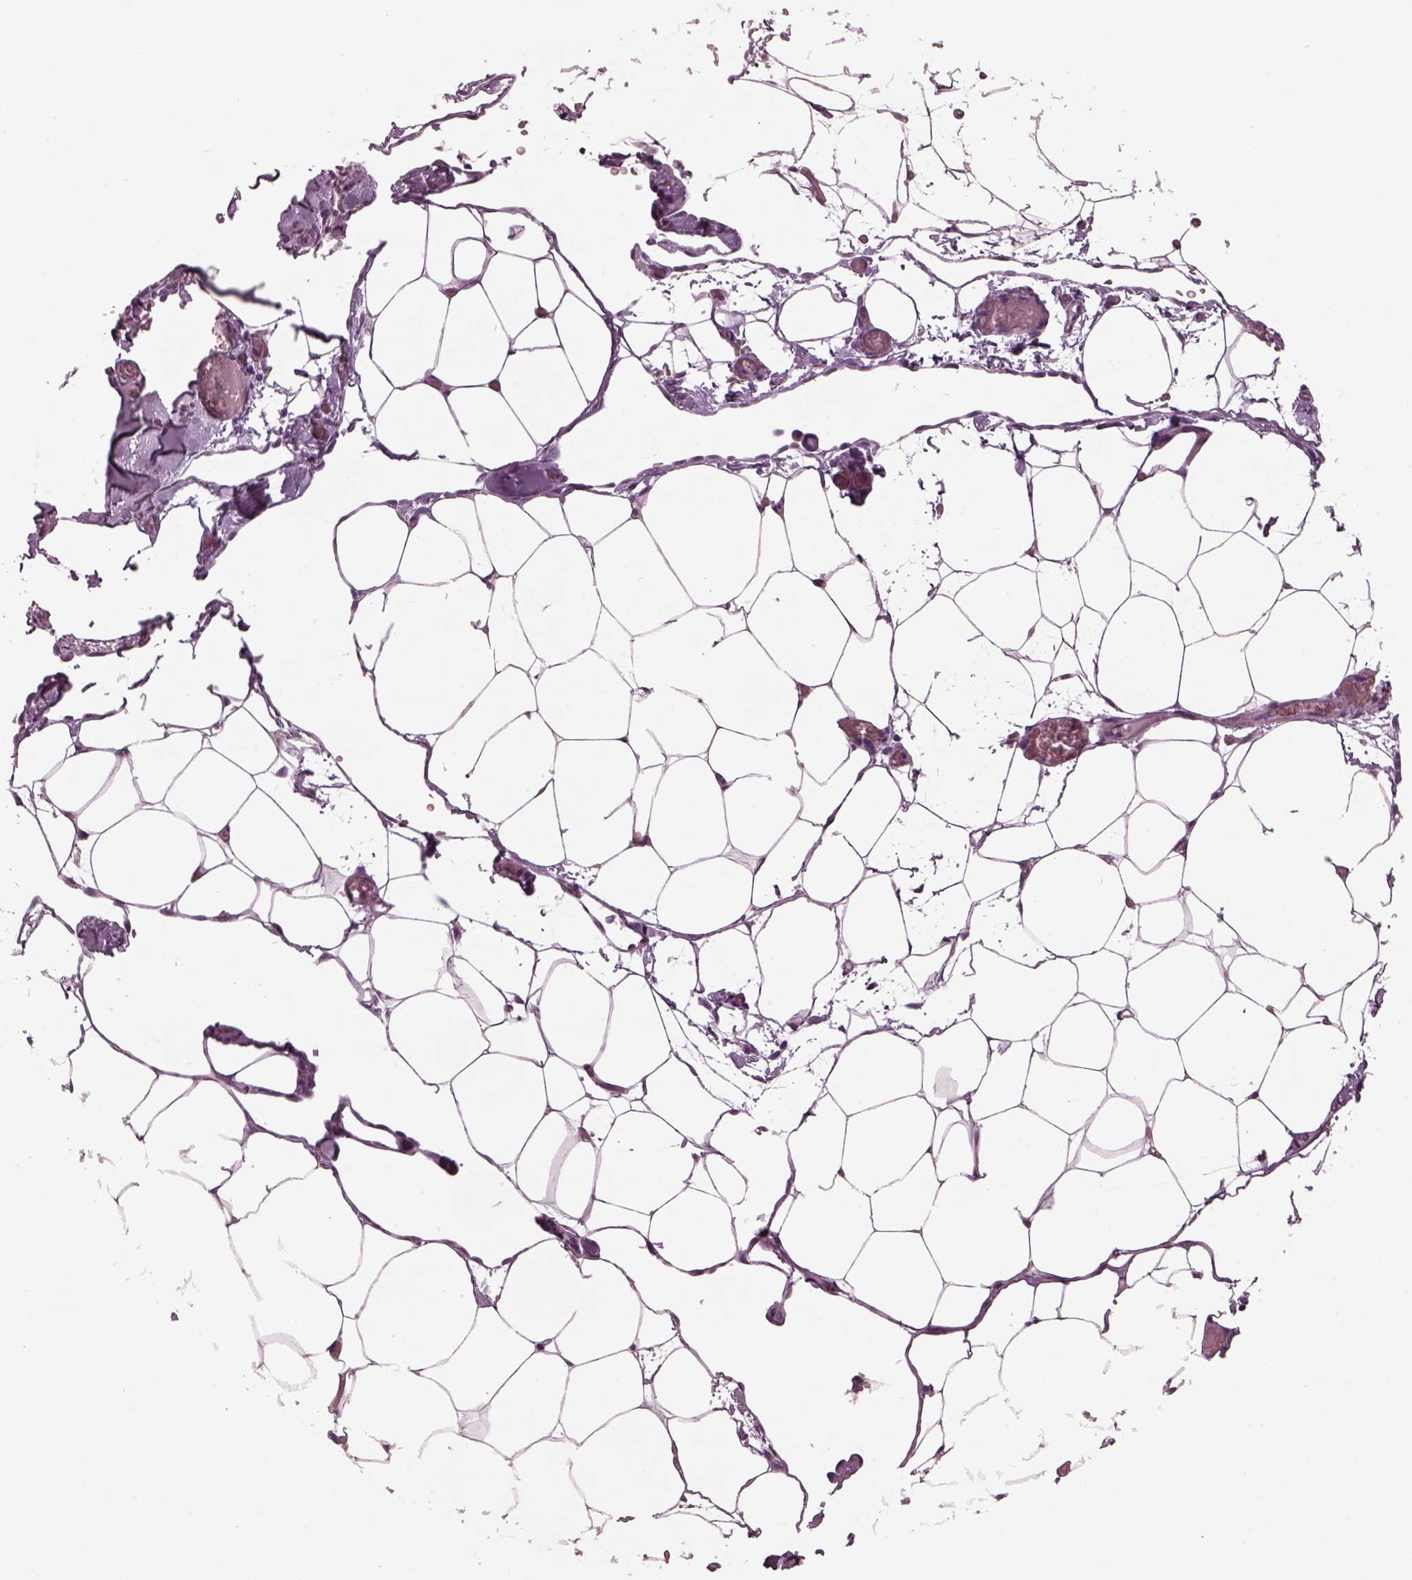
{"staining": {"intensity": "negative", "quantity": "none", "location": "none"}, "tissue": "adipose tissue", "cell_type": "Adipocytes", "image_type": "normal", "snomed": [{"axis": "morphology", "description": "Normal tissue, NOS"}, {"axis": "topography", "description": "Adipose tissue"}], "caption": "DAB (3,3'-diaminobenzidine) immunohistochemical staining of benign human adipose tissue displays no significant positivity in adipocytes.", "gene": "CLCN4", "patient": {"sex": "male", "age": 57}}